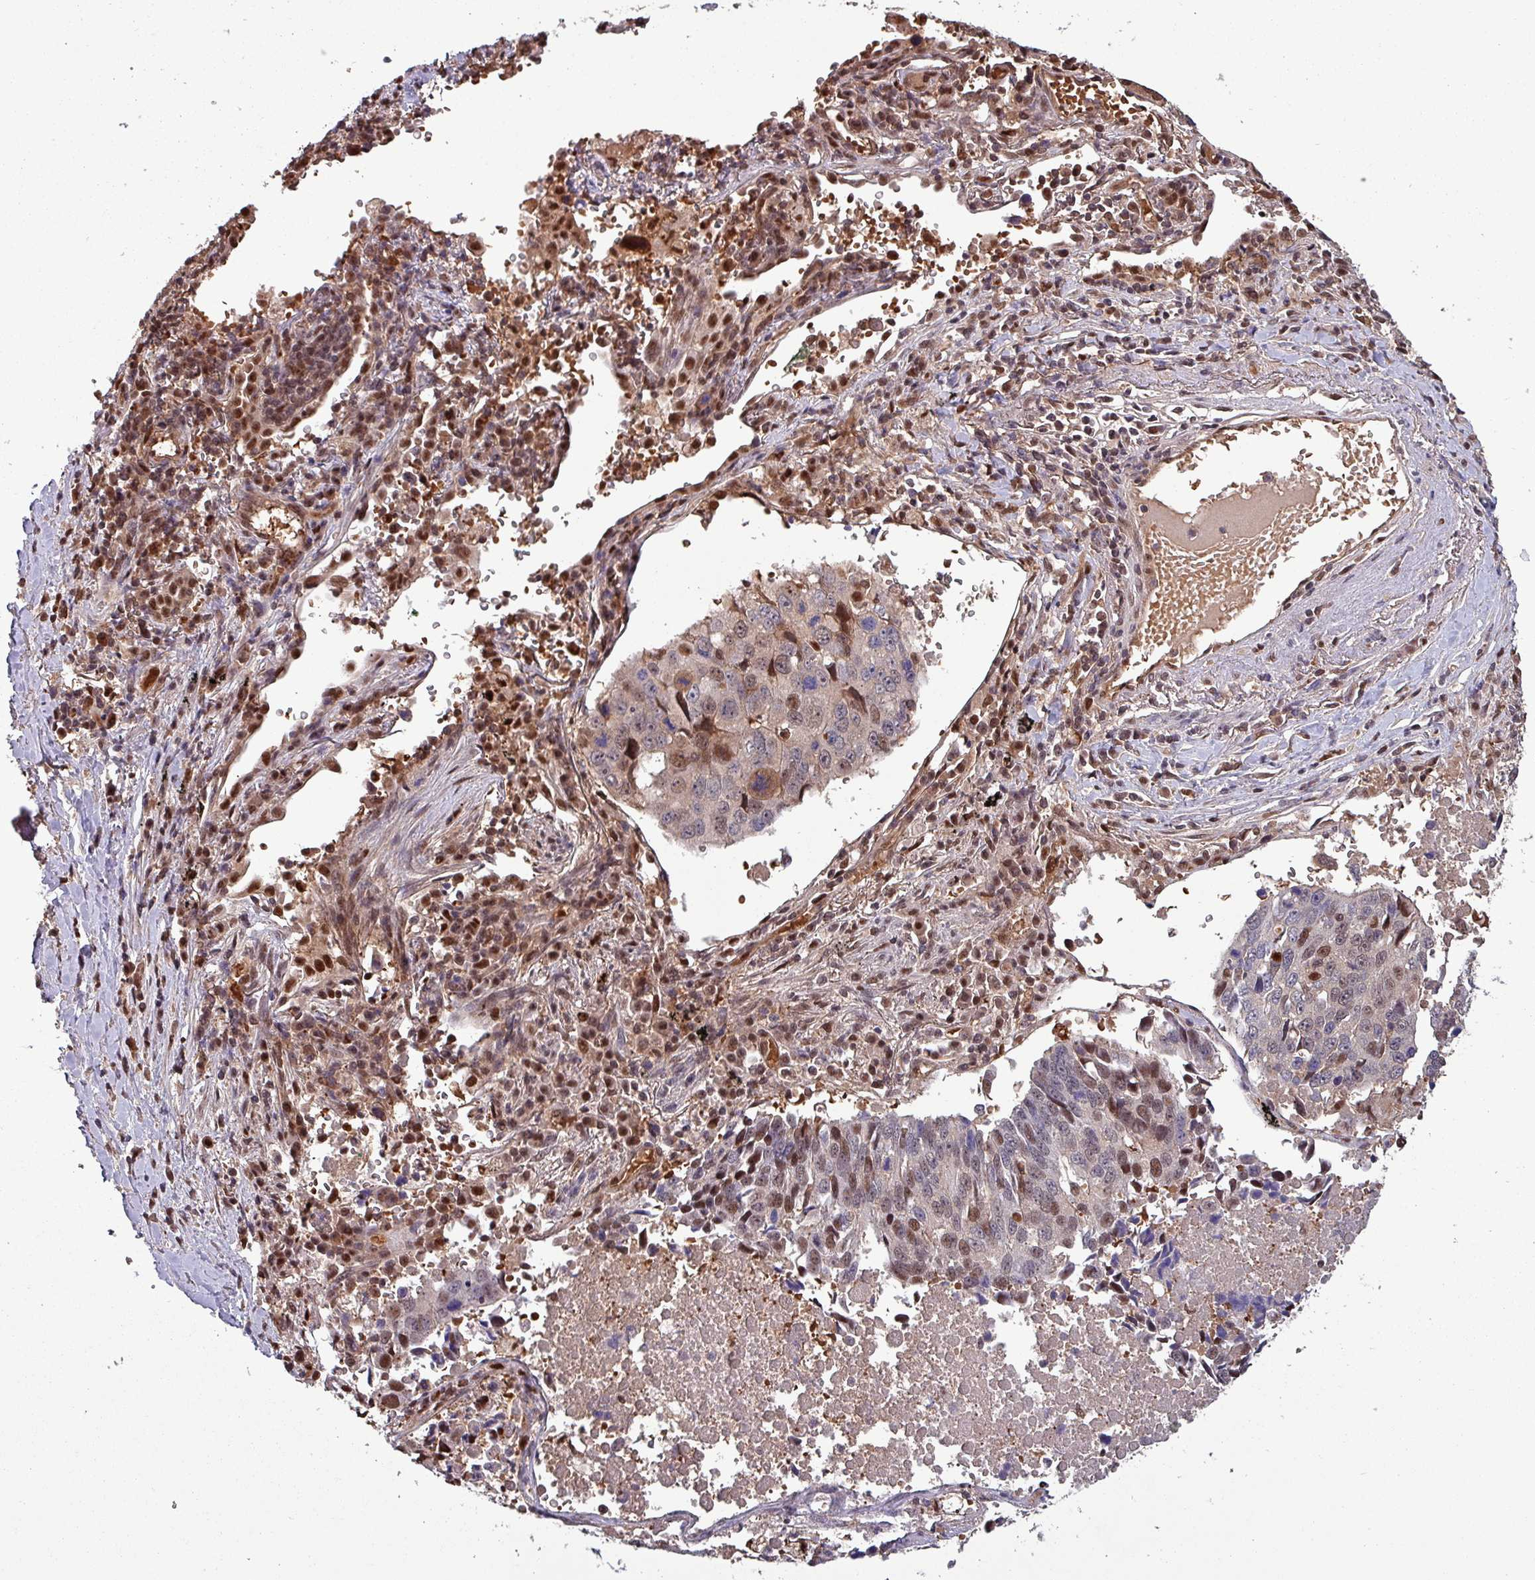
{"staining": {"intensity": "moderate", "quantity": "25%-75%", "location": "nuclear"}, "tissue": "lung cancer", "cell_type": "Tumor cells", "image_type": "cancer", "snomed": [{"axis": "morphology", "description": "Squamous cell carcinoma, NOS"}, {"axis": "topography", "description": "Lung"}], "caption": "There is medium levels of moderate nuclear positivity in tumor cells of lung cancer, as demonstrated by immunohistochemical staining (brown color).", "gene": "PSMB8", "patient": {"sex": "female", "age": 66}}